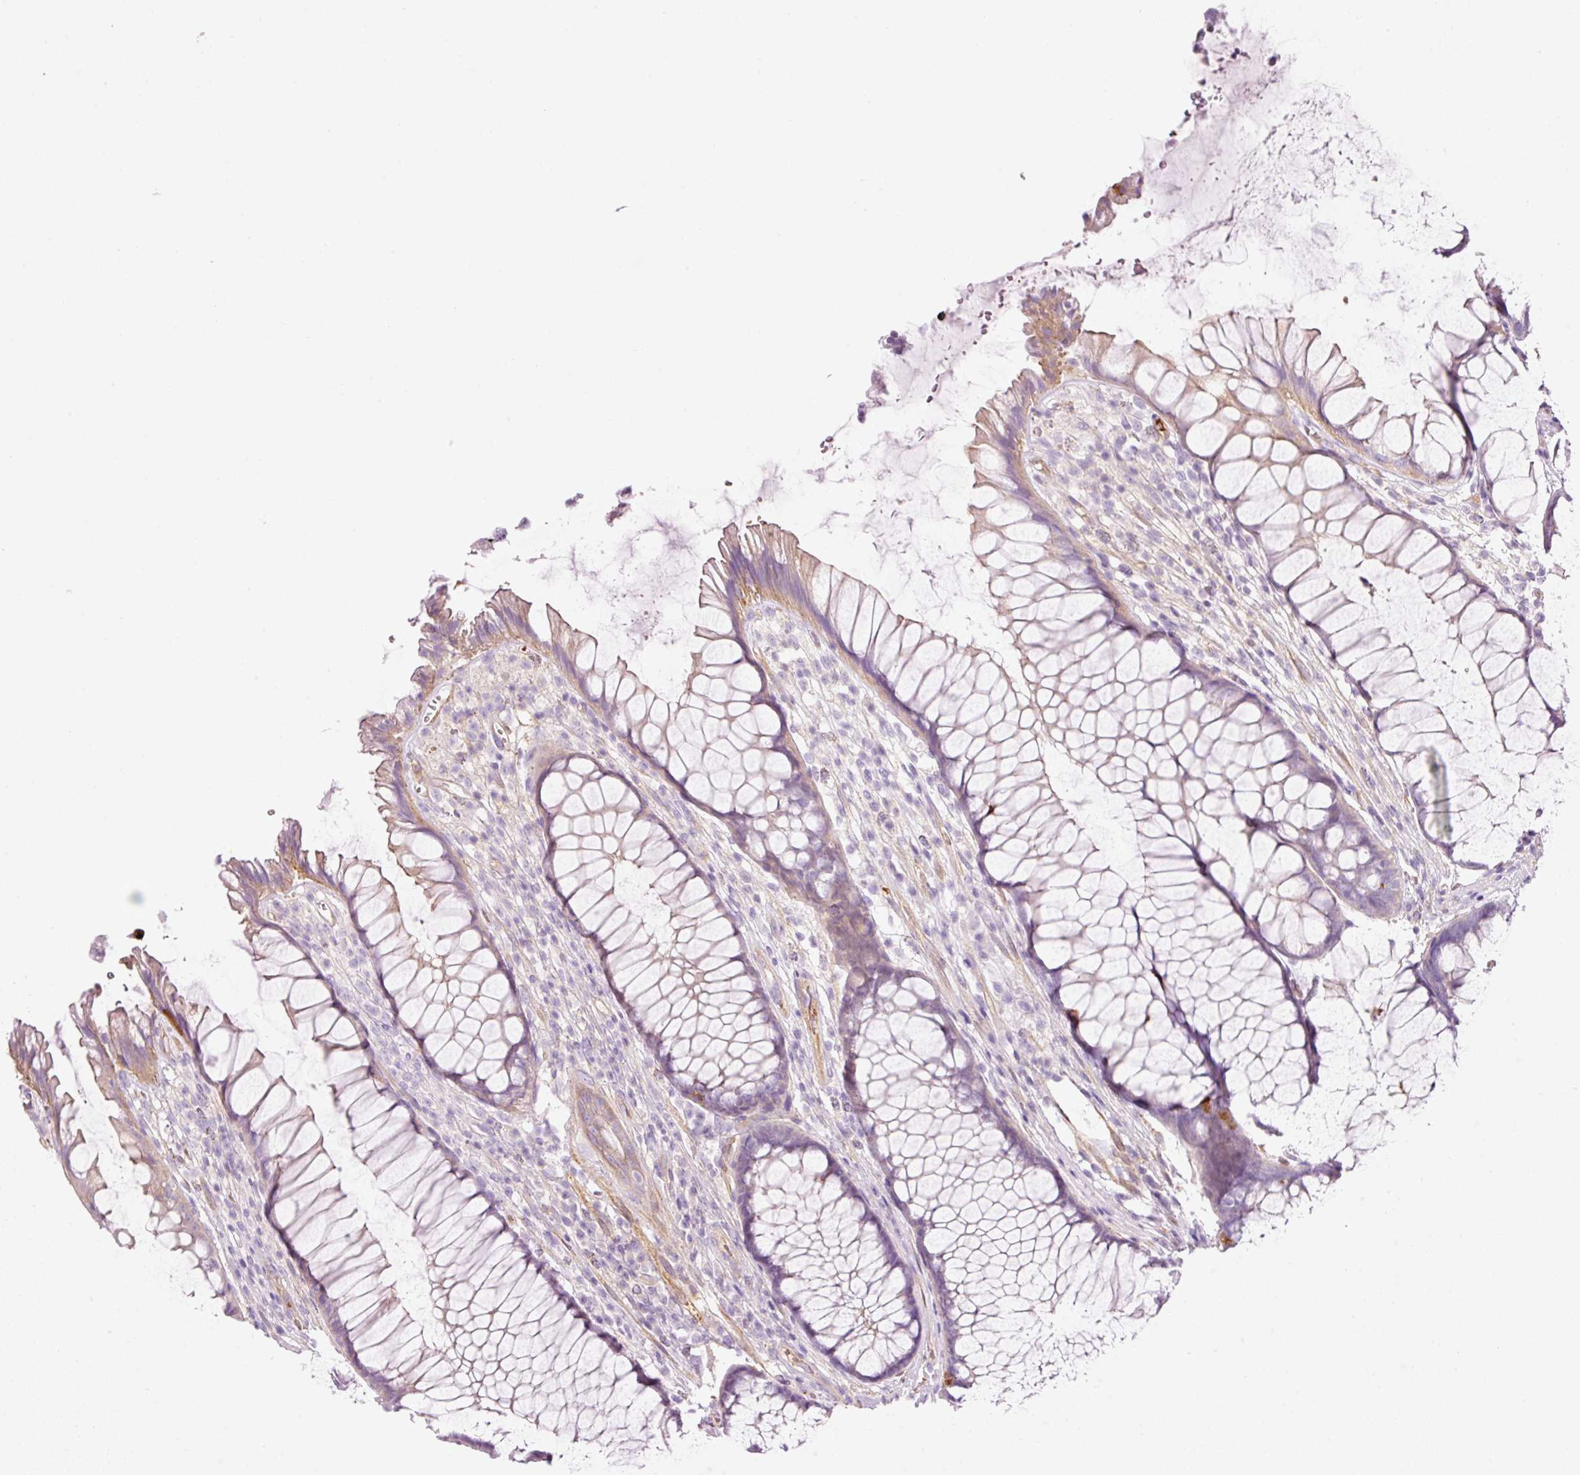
{"staining": {"intensity": "moderate", "quantity": "<25%", "location": "cytoplasmic/membranous"}, "tissue": "rectum", "cell_type": "Glandular cells", "image_type": "normal", "snomed": [{"axis": "morphology", "description": "Normal tissue, NOS"}, {"axis": "topography", "description": "Smooth muscle"}, {"axis": "topography", "description": "Rectum"}], "caption": "Protein analysis of benign rectum exhibits moderate cytoplasmic/membranous expression in about <25% of glandular cells. (brown staining indicates protein expression, while blue staining denotes nuclei).", "gene": "MAP3K3", "patient": {"sex": "male", "age": 53}}